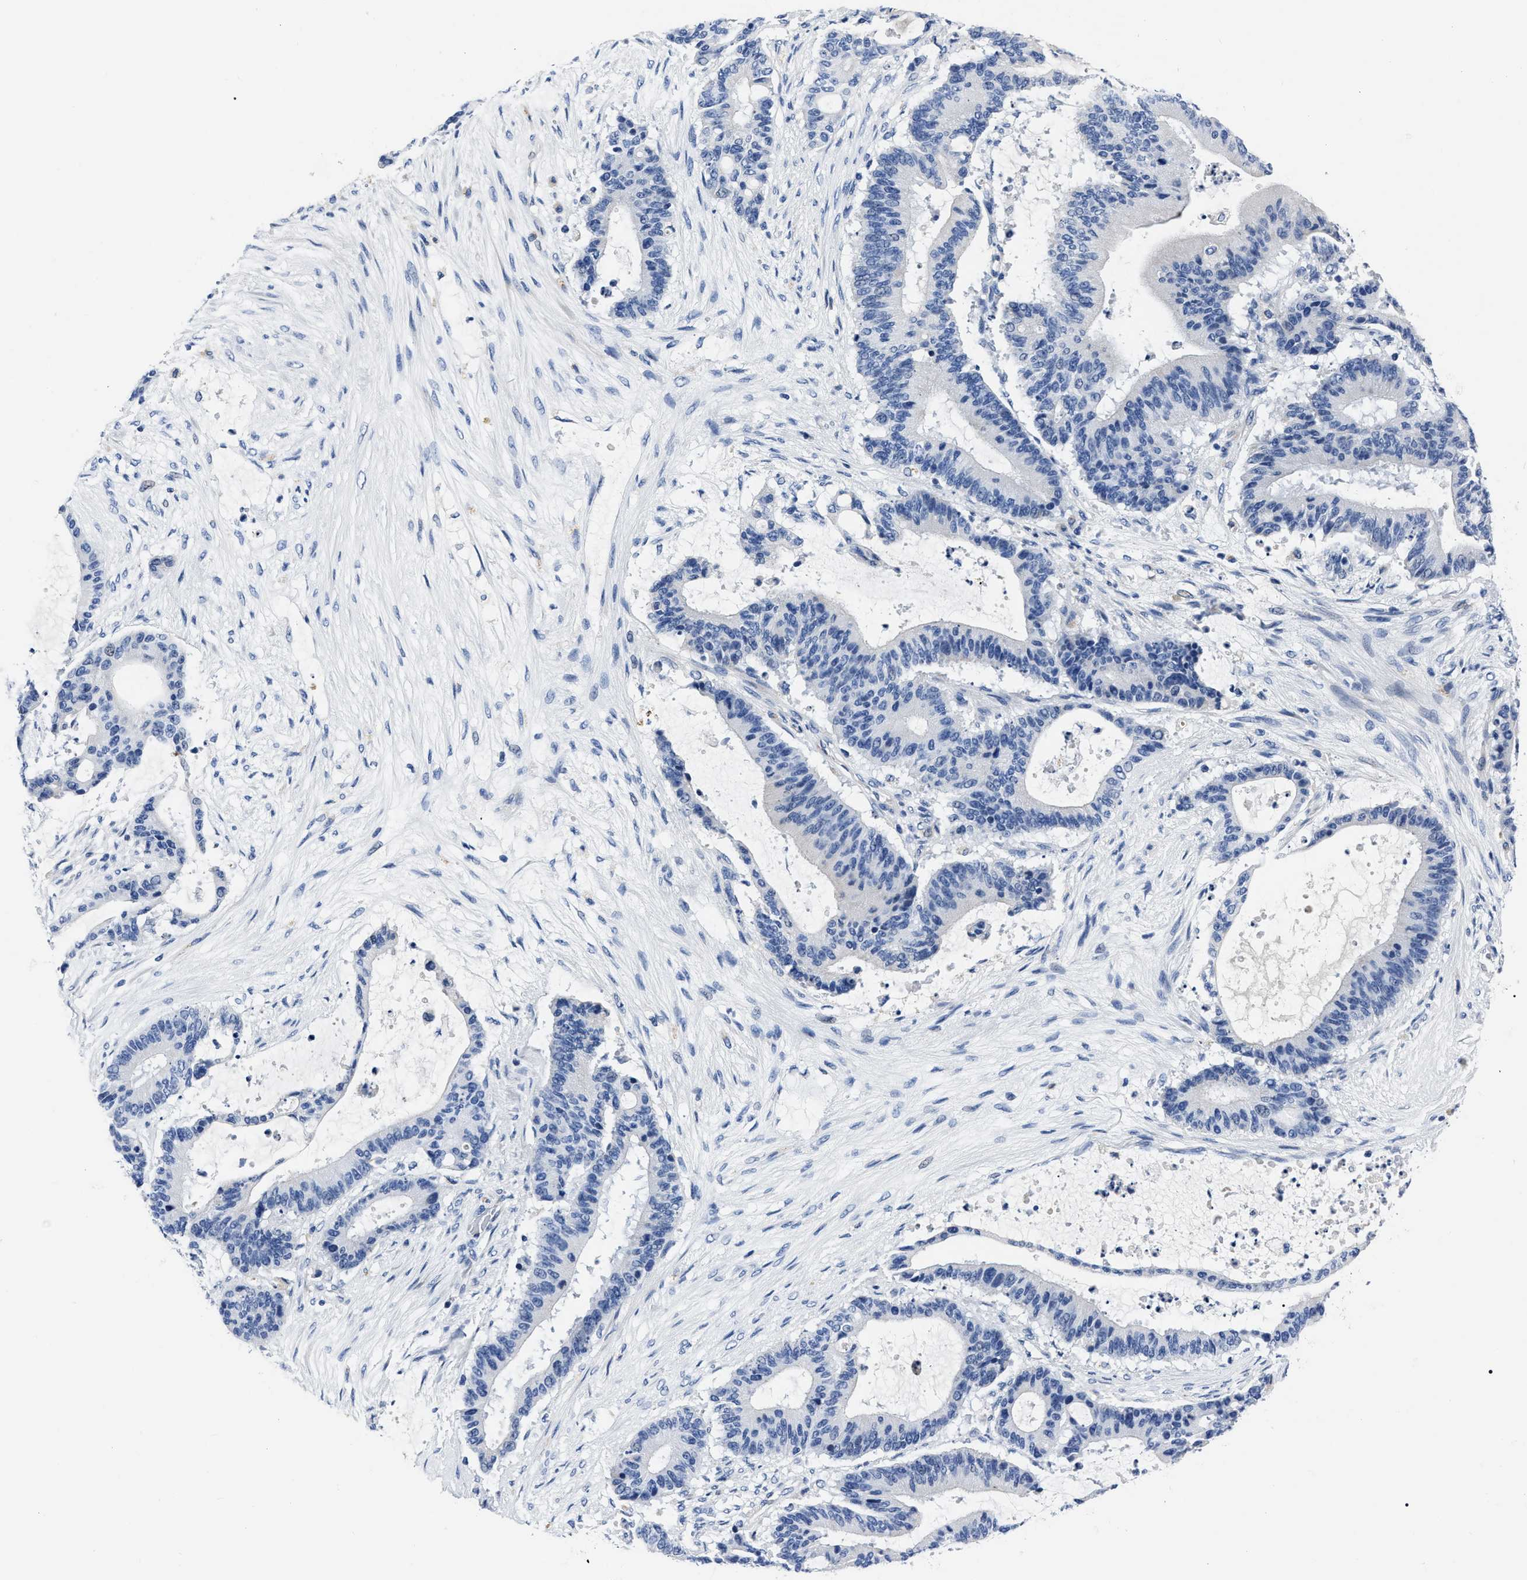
{"staining": {"intensity": "negative", "quantity": "none", "location": "none"}, "tissue": "liver cancer", "cell_type": "Tumor cells", "image_type": "cancer", "snomed": [{"axis": "morphology", "description": "Cholangiocarcinoma"}, {"axis": "topography", "description": "Liver"}], "caption": "The immunohistochemistry image has no significant expression in tumor cells of liver cholangiocarcinoma tissue.", "gene": "MOV10L1", "patient": {"sex": "female", "age": 73}}